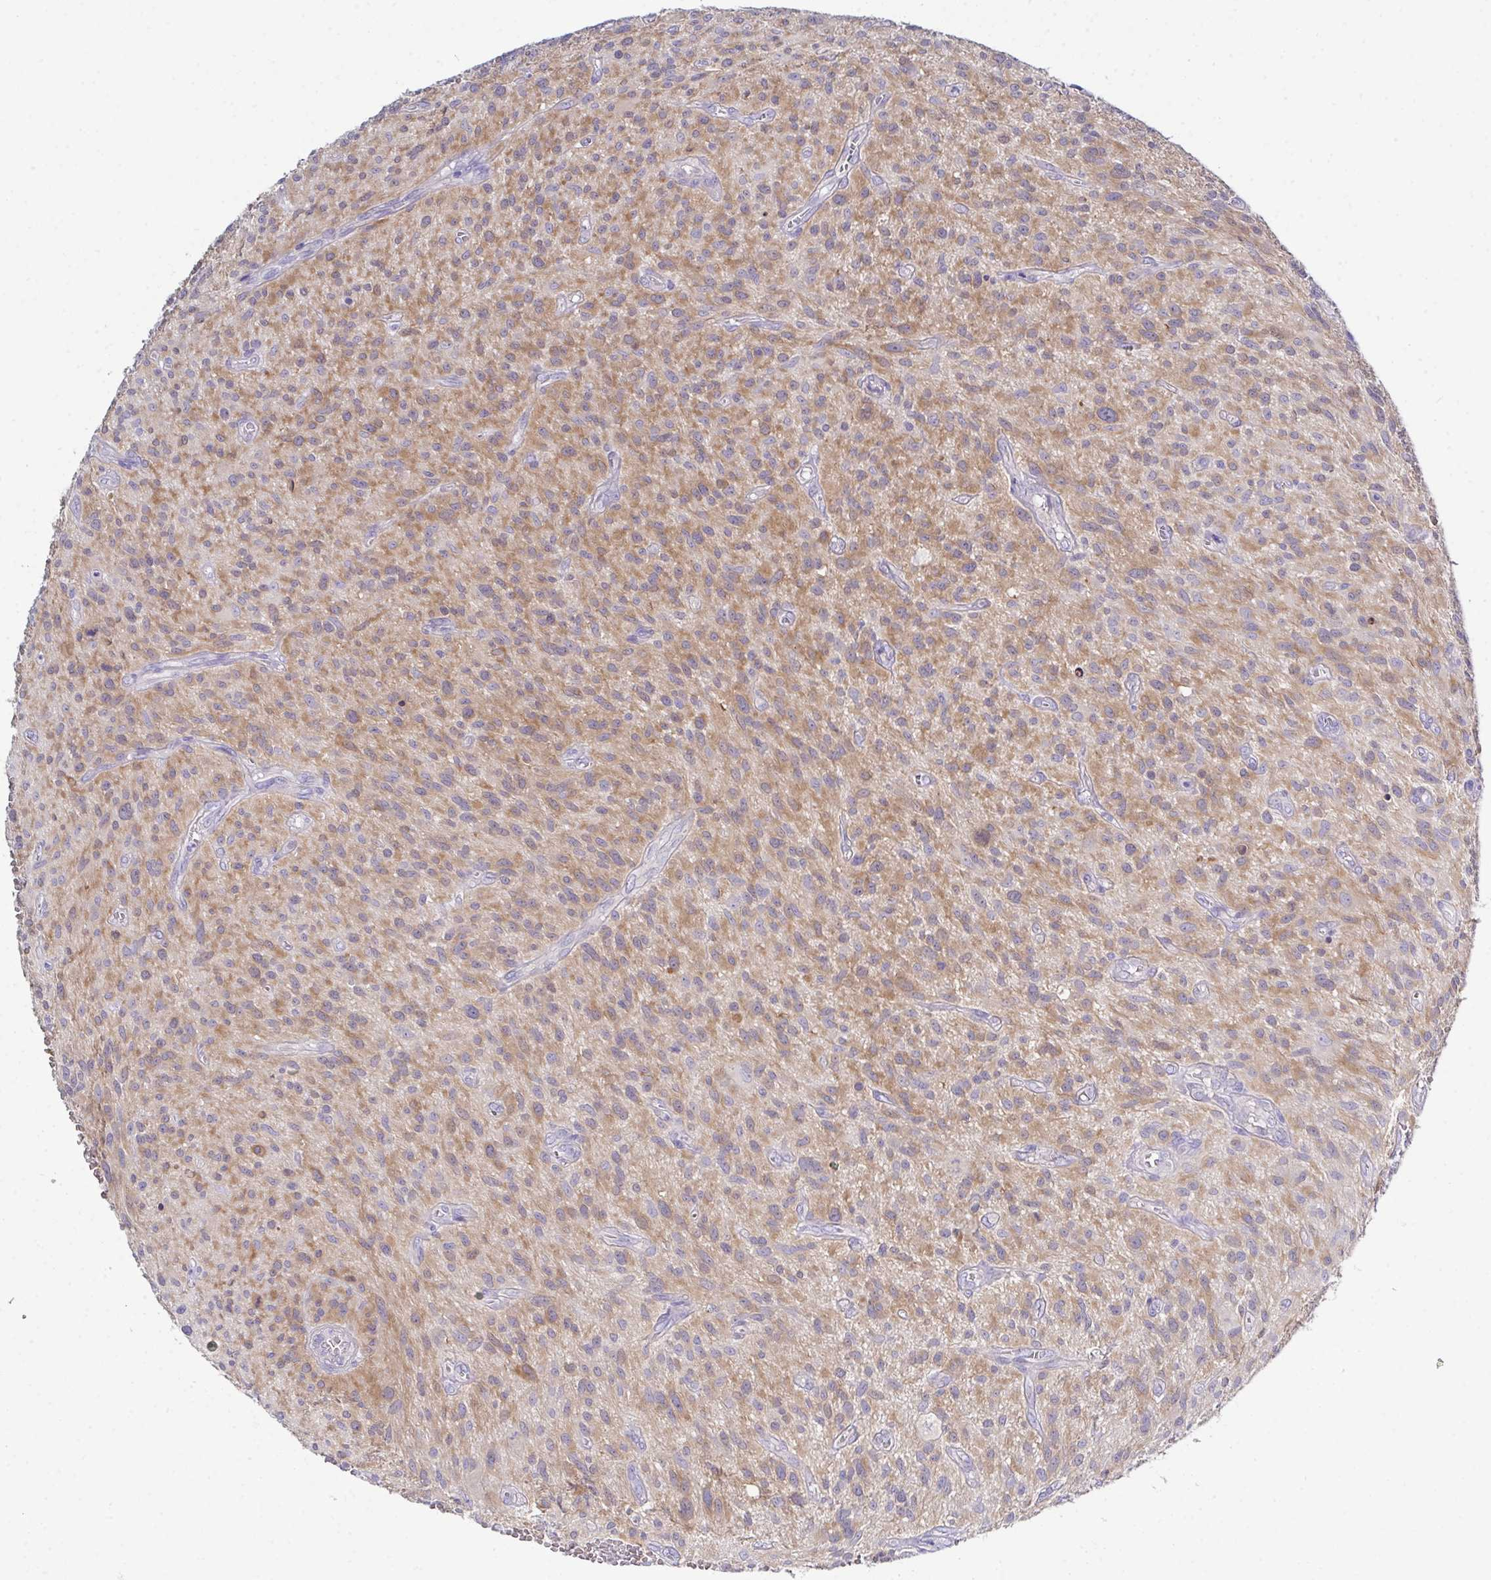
{"staining": {"intensity": "moderate", "quantity": "25%-75%", "location": "cytoplasmic/membranous"}, "tissue": "glioma", "cell_type": "Tumor cells", "image_type": "cancer", "snomed": [{"axis": "morphology", "description": "Glioma, malignant, High grade"}, {"axis": "topography", "description": "Brain"}], "caption": "Immunohistochemical staining of human malignant high-grade glioma shows medium levels of moderate cytoplasmic/membranous staining in about 25%-75% of tumor cells.", "gene": "CFAP97D1", "patient": {"sex": "male", "age": 75}}